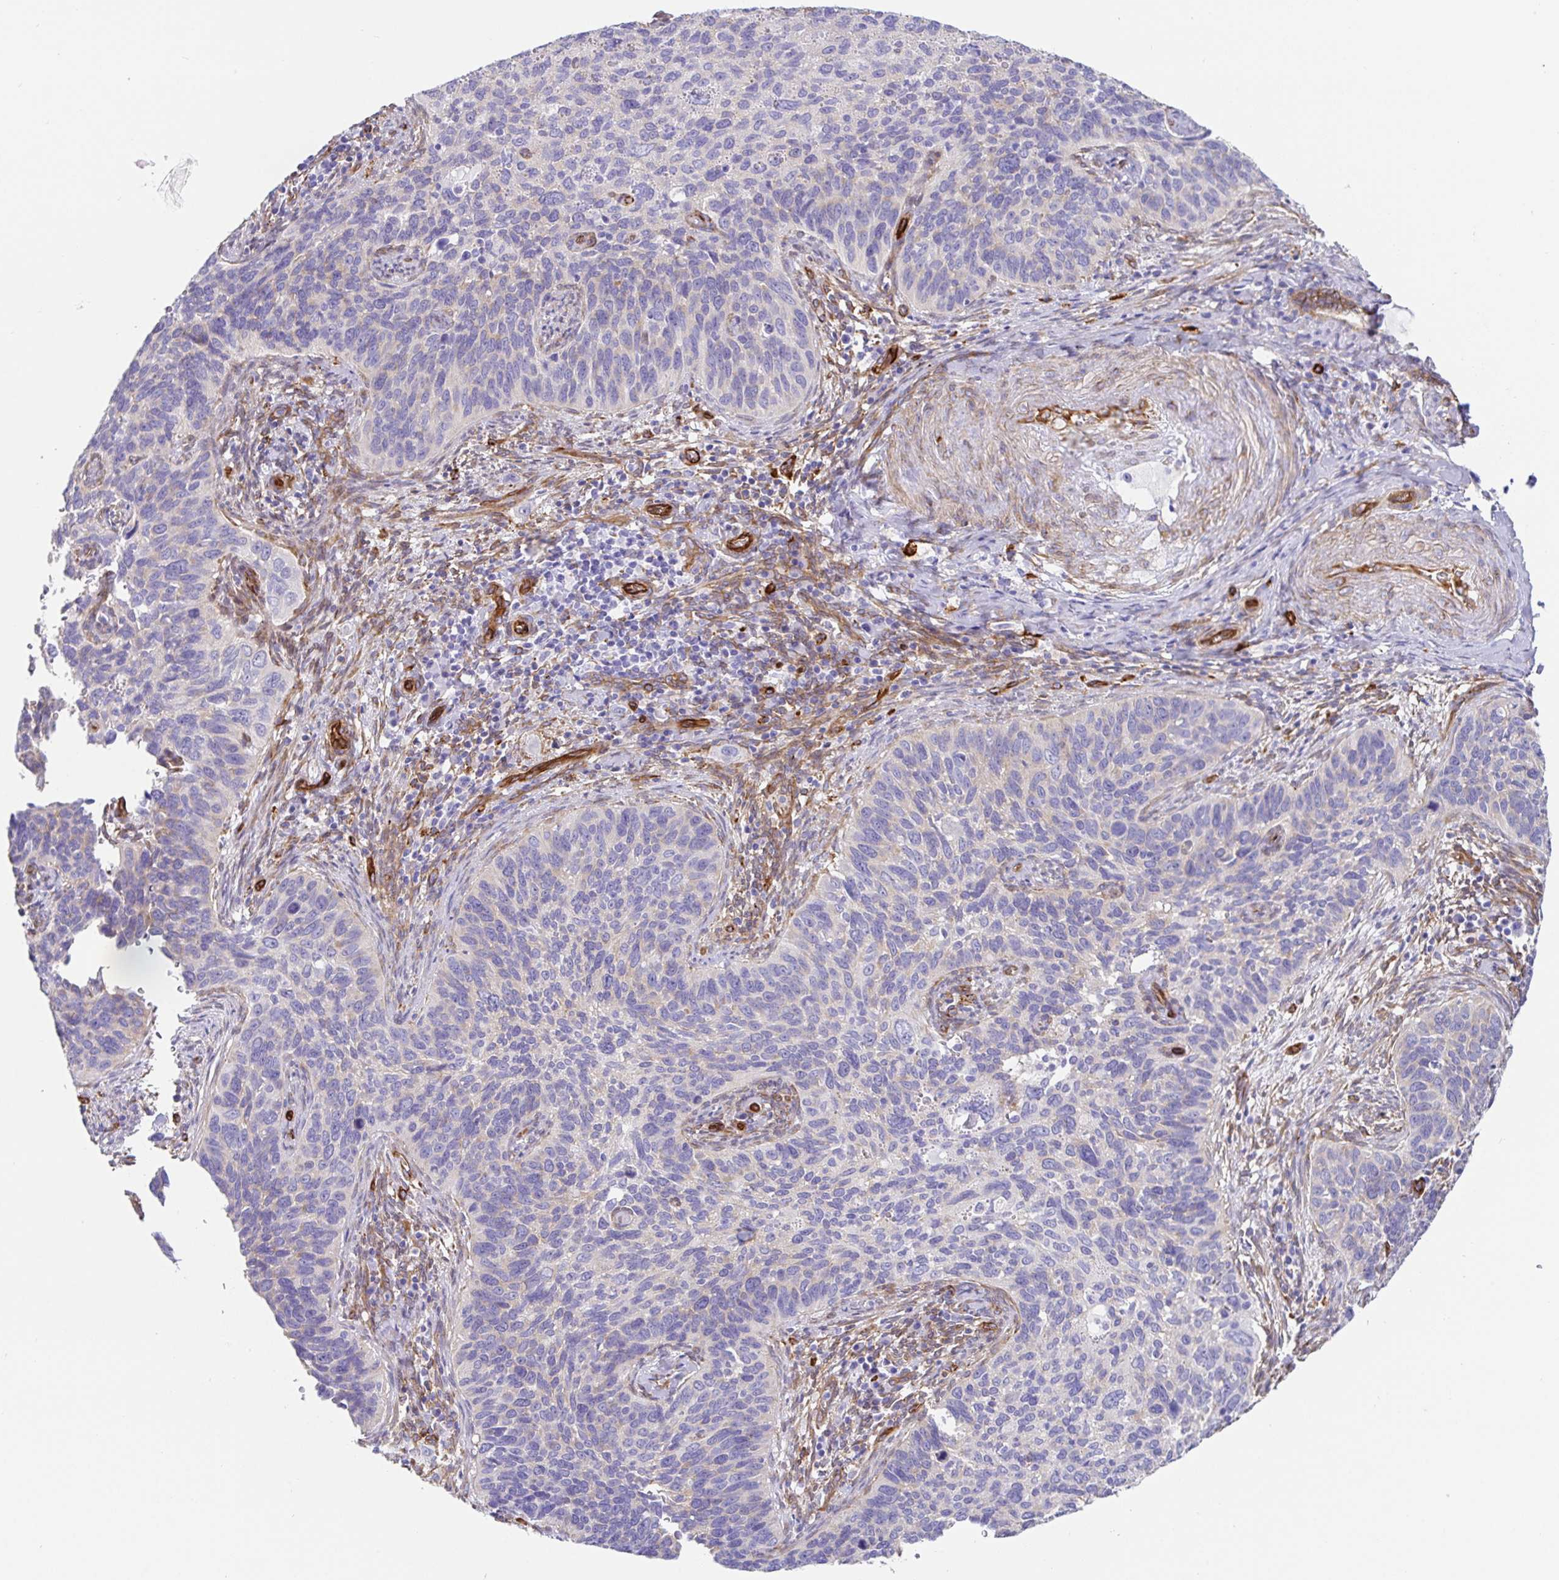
{"staining": {"intensity": "negative", "quantity": "none", "location": "none"}, "tissue": "cervical cancer", "cell_type": "Tumor cells", "image_type": "cancer", "snomed": [{"axis": "morphology", "description": "Squamous cell carcinoma, NOS"}, {"axis": "topography", "description": "Cervix"}], "caption": "A histopathology image of squamous cell carcinoma (cervical) stained for a protein exhibits no brown staining in tumor cells.", "gene": "DOCK1", "patient": {"sex": "female", "age": 51}}